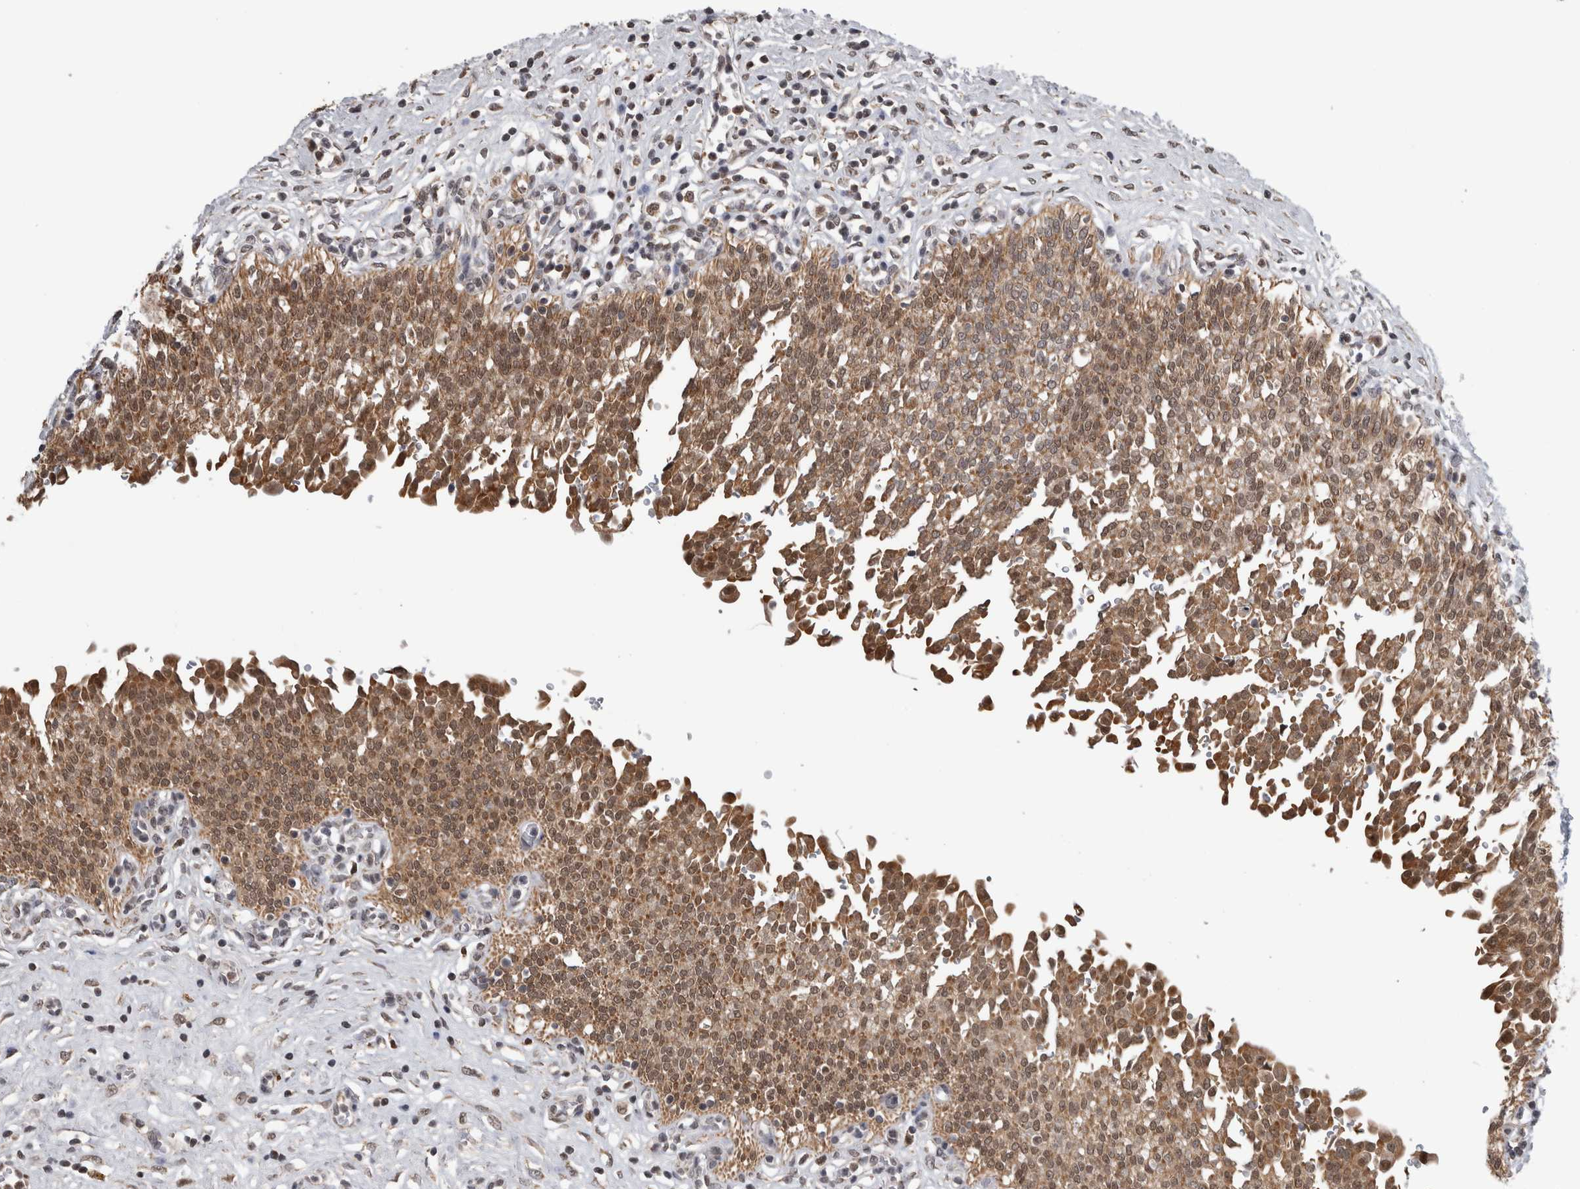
{"staining": {"intensity": "strong", "quantity": ">75%", "location": "cytoplasmic/membranous"}, "tissue": "urinary bladder", "cell_type": "Urothelial cells", "image_type": "normal", "snomed": [{"axis": "morphology", "description": "Urothelial carcinoma, High grade"}, {"axis": "topography", "description": "Urinary bladder"}], "caption": "Immunohistochemical staining of normal human urinary bladder demonstrates high levels of strong cytoplasmic/membranous positivity in about >75% of urothelial cells. (brown staining indicates protein expression, while blue staining denotes nuclei).", "gene": "OR2K2", "patient": {"sex": "male", "age": 46}}